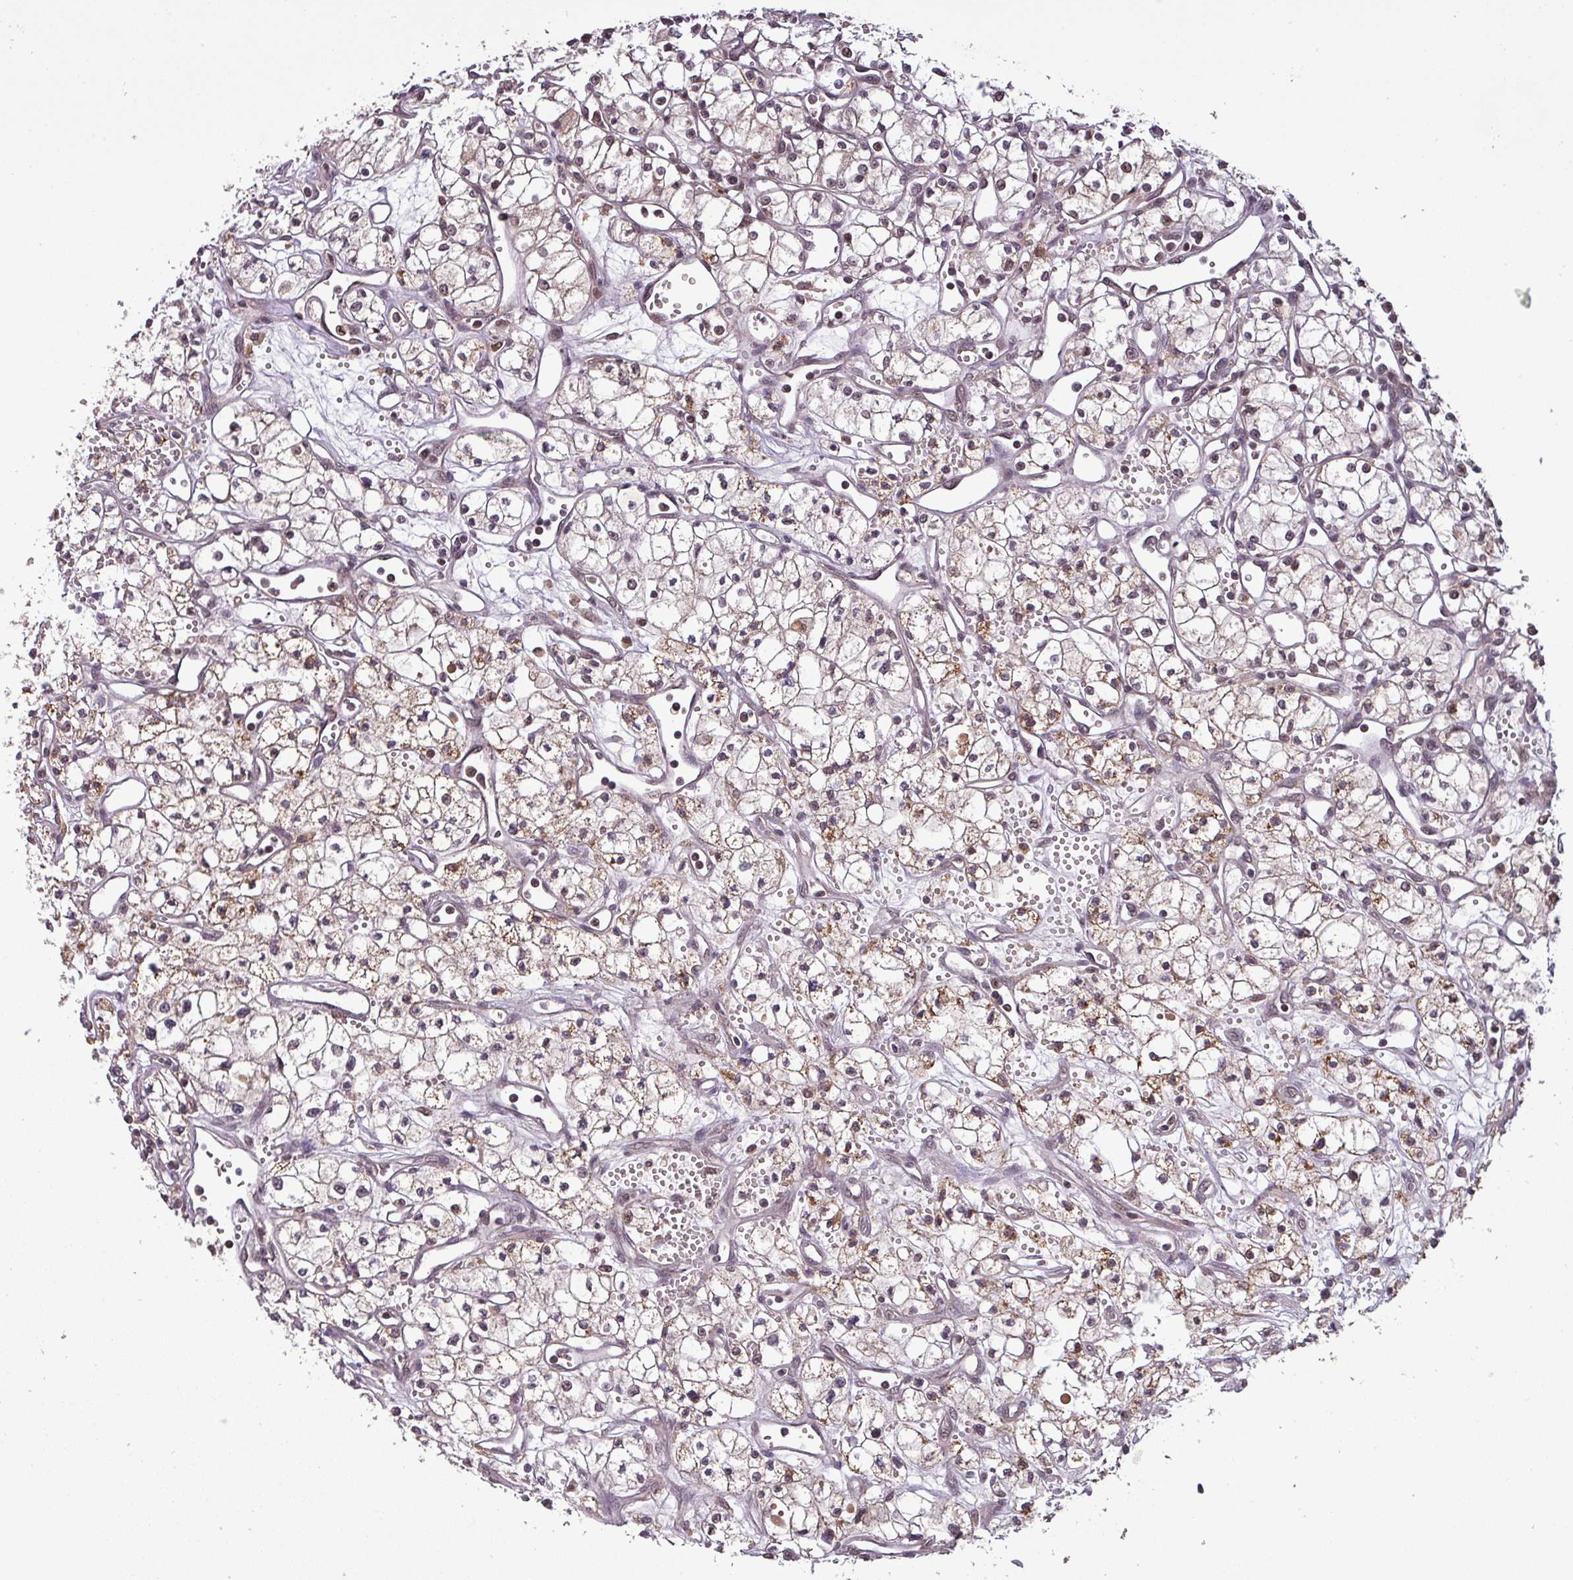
{"staining": {"intensity": "negative", "quantity": "none", "location": "none"}, "tissue": "renal cancer", "cell_type": "Tumor cells", "image_type": "cancer", "snomed": [{"axis": "morphology", "description": "Adenocarcinoma, NOS"}, {"axis": "topography", "description": "Kidney"}], "caption": "Micrograph shows no significant protein expression in tumor cells of adenocarcinoma (renal). Nuclei are stained in blue.", "gene": "NOB1", "patient": {"sex": "male", "age": 59}}